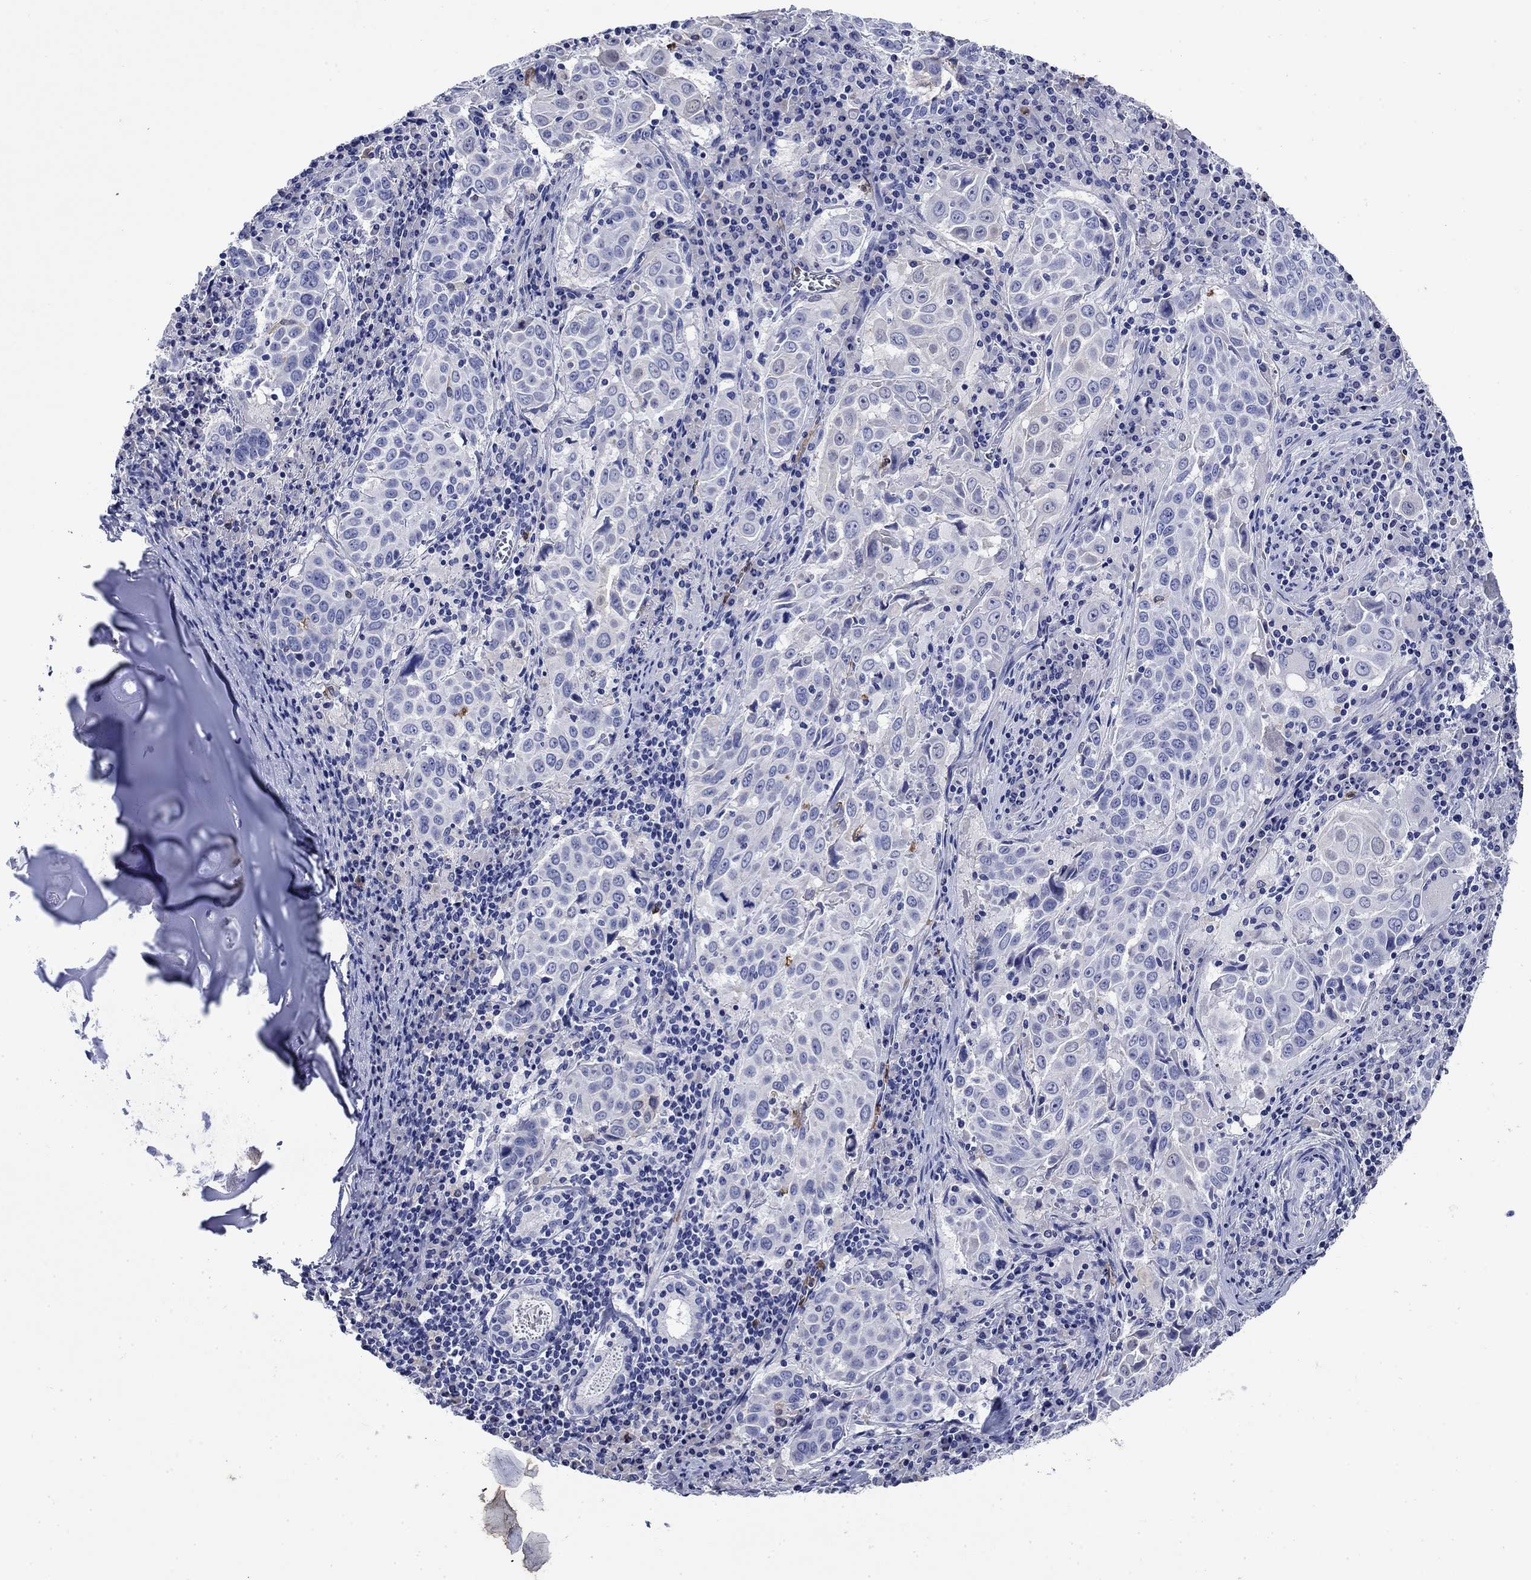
{"staining": {"intensity": "negative", "quantity": "none", "location": "none"}, "tissue": "lung cancer", "cell_type": "Tumor cells", "image_type": "cancer", "snomed": [{"axis": "morphology", "description": "Squamous cell carcinoma, NOS"}, {"axis": "topography", "description": "Lung"}], "caption": "Immunohistochemistry histopathology image of neoplastic tissue: squamous cell carcinoma (lung) stained with DAB shows no significant protein expression in tumor cells.", "gene": "TFR2", "patient": {"sex": "male", "age": 57}}